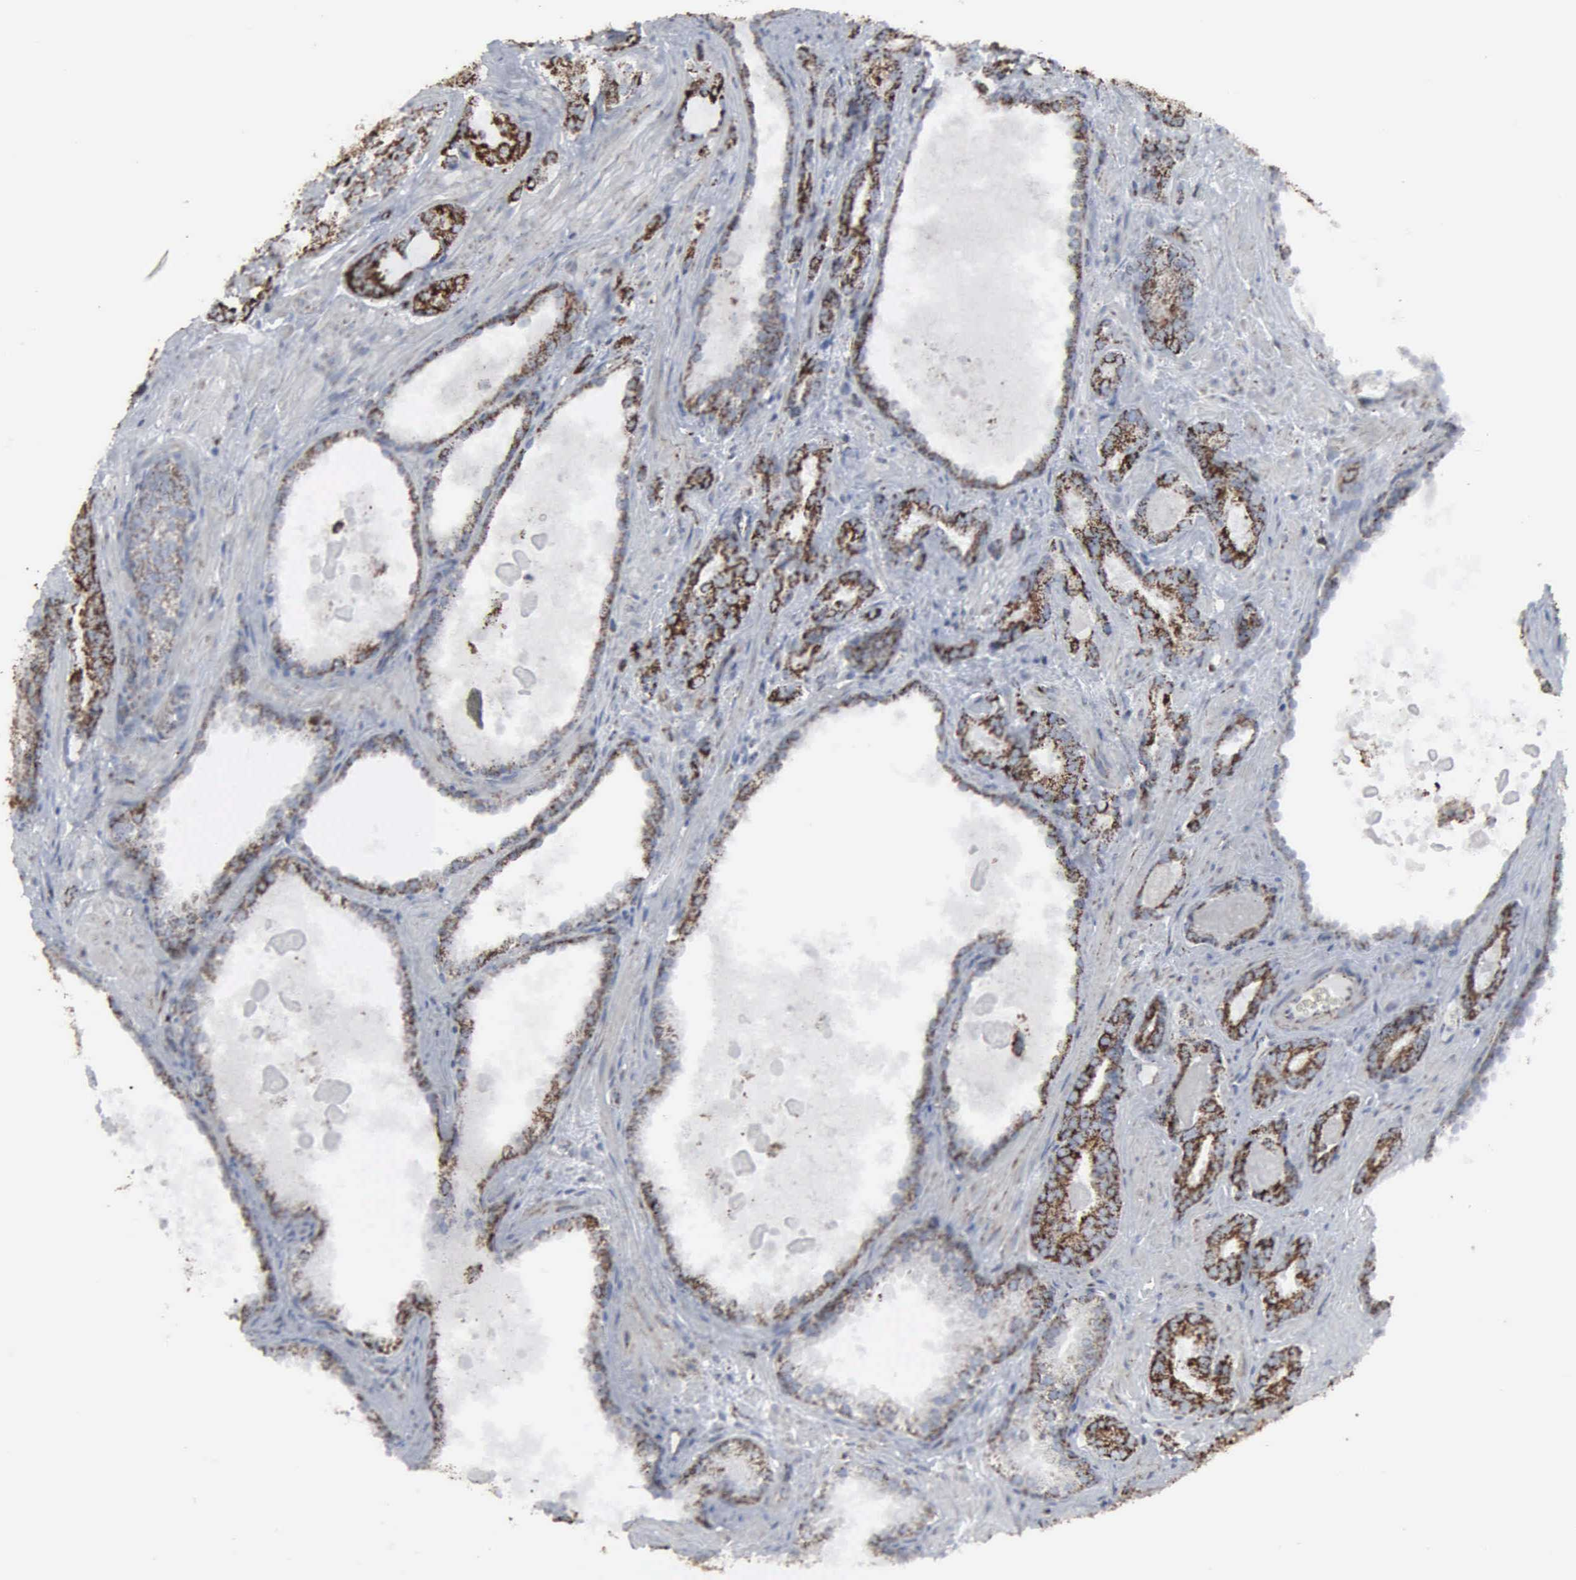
{"staining": {"intensity": "strong", "quantity": ">75%", "location": "cytoplasmic/membranous"}, "tissue": "prostate cancer", "cell_type": "Tumor cells", "image_type": "cancer", "snomed": [{"axis": "morphology", "description": "Adenocarcinoma, Medium grade"}, {"axis": "topography", "description": "Prostate"}], "caption": "The image displays immunohistochemical staining of prostate cancer (adenocarcinoma (medium-grade)). There is strong cytoplasmic/membranous staining is present in approximately >75% of tumor cells.", "gene": "HSPA9", "patient": {"sex": "male", "age": 64}}